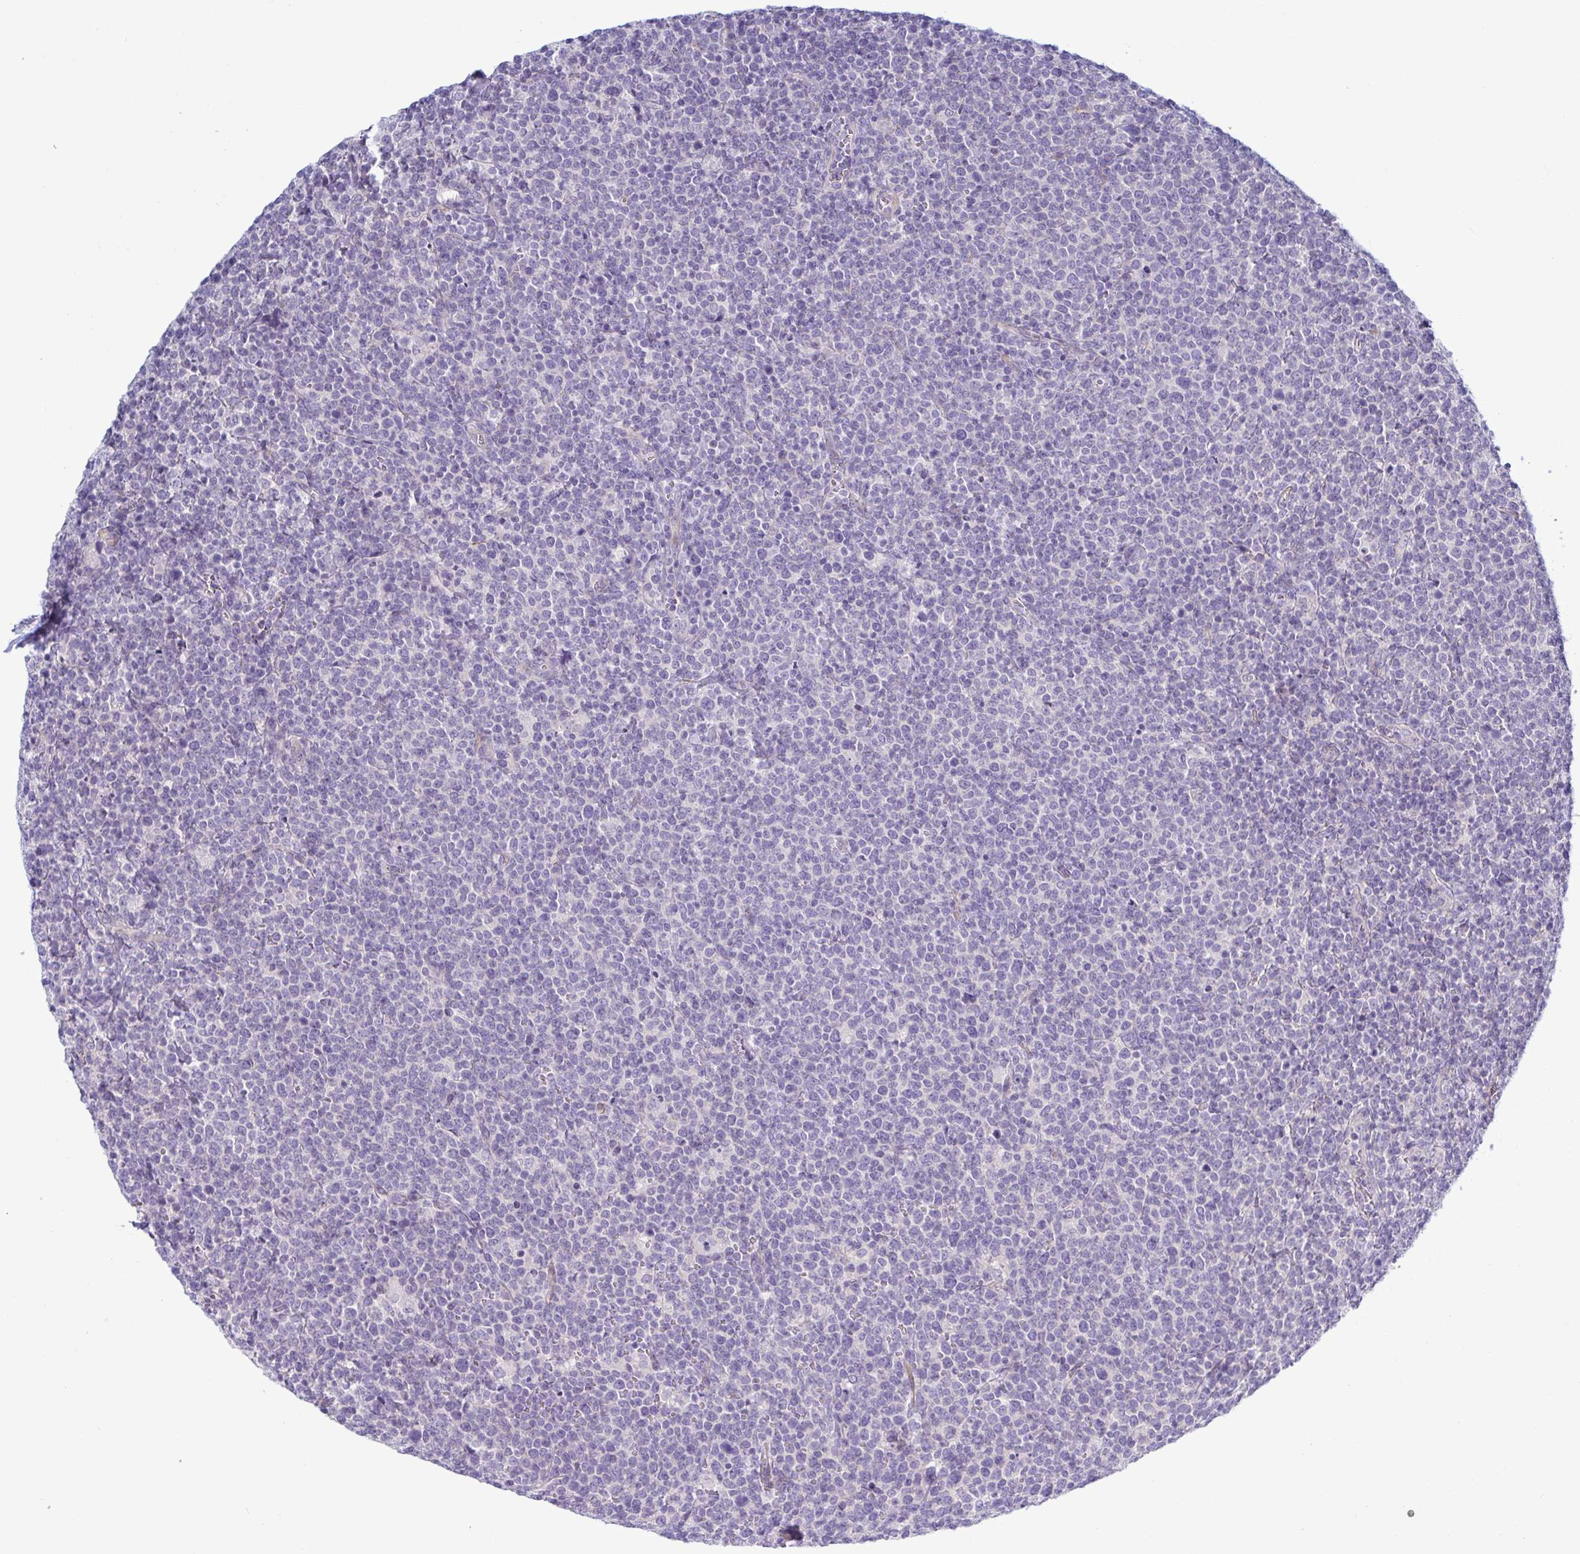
{"staining": {"intensity": "negative", "quantity": "none", "location": "none"}, "tissue": "lymphoma", "cell_type": "Tumor cells", "image_type": "cancer", "snomed": [{"axis": "morphology", "description": "Malignant lymphoma, non-Hodgkin's type, High grade"}, {"axis": "topography", "description": "Lymph node"}], "caption": "Lymphoma was stained to show a protein in brown. There is no significant expression in tumor cells. The staining was performed using DAB to visualize the protein expression in brown, while the nuclei were stained in blue with hematoxylin (Magnification: 20x).", "gene": "TNNI2", "patient": {"sex": "male", "age": 61}}